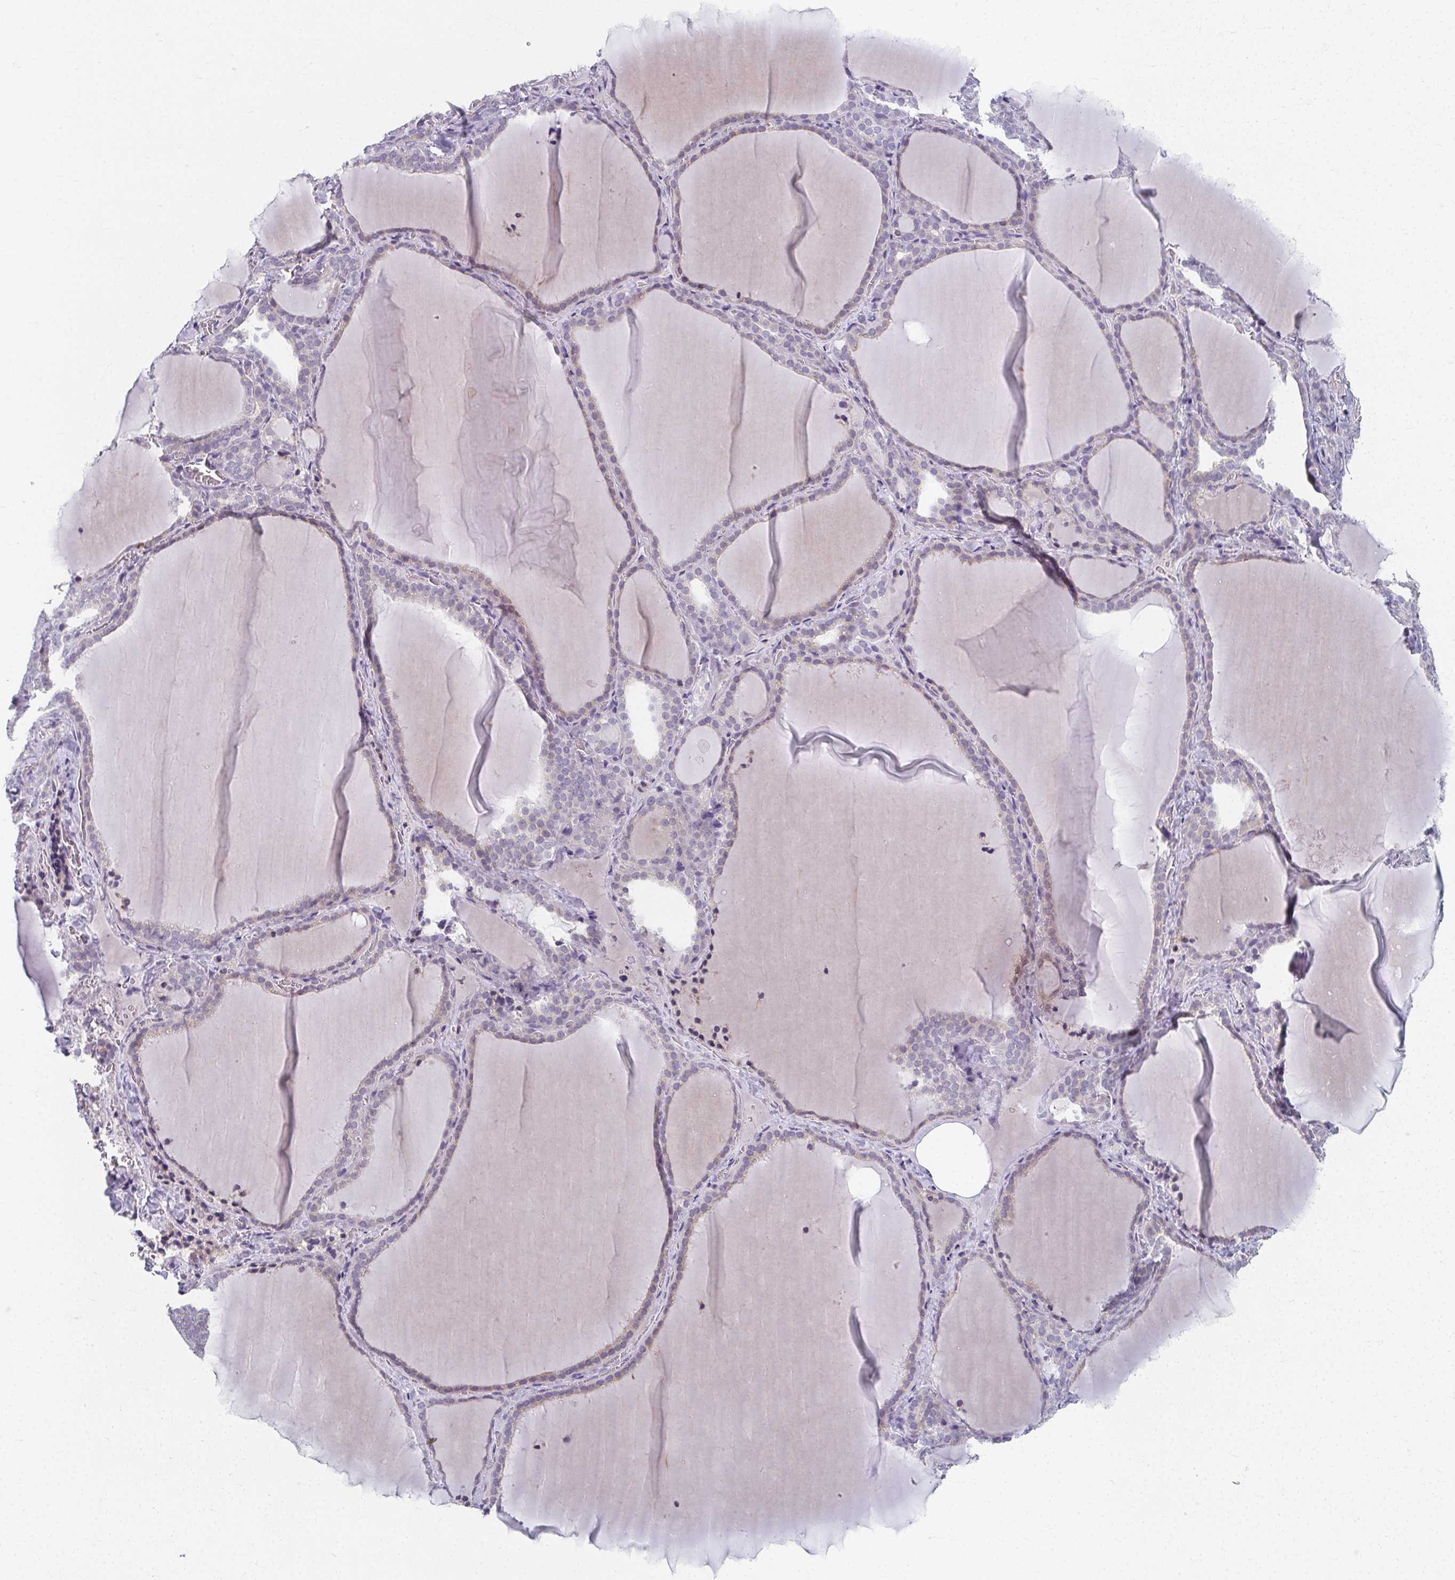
{"staining": {"intensity": "negative", "quantity": "none", "location": "none"}, "tissue": "thyroid gland", "cell_type": "Glandular cells", "image_type": "normal", "snomed": [{"axis": "morphology", "description": "Normal tissue, NOS"}, {"axis": "topography", "description": "Thyroid gland"}], "caption": "Immunohistochemical staining of normal human thyroid gland reveals no significant positivity in glandular cells. (DAB immunohistochemistry (IHC) with hematoxylin counter stain).", "gene": "CAMKV", "patient": {"sex": "female", "age": 22}}